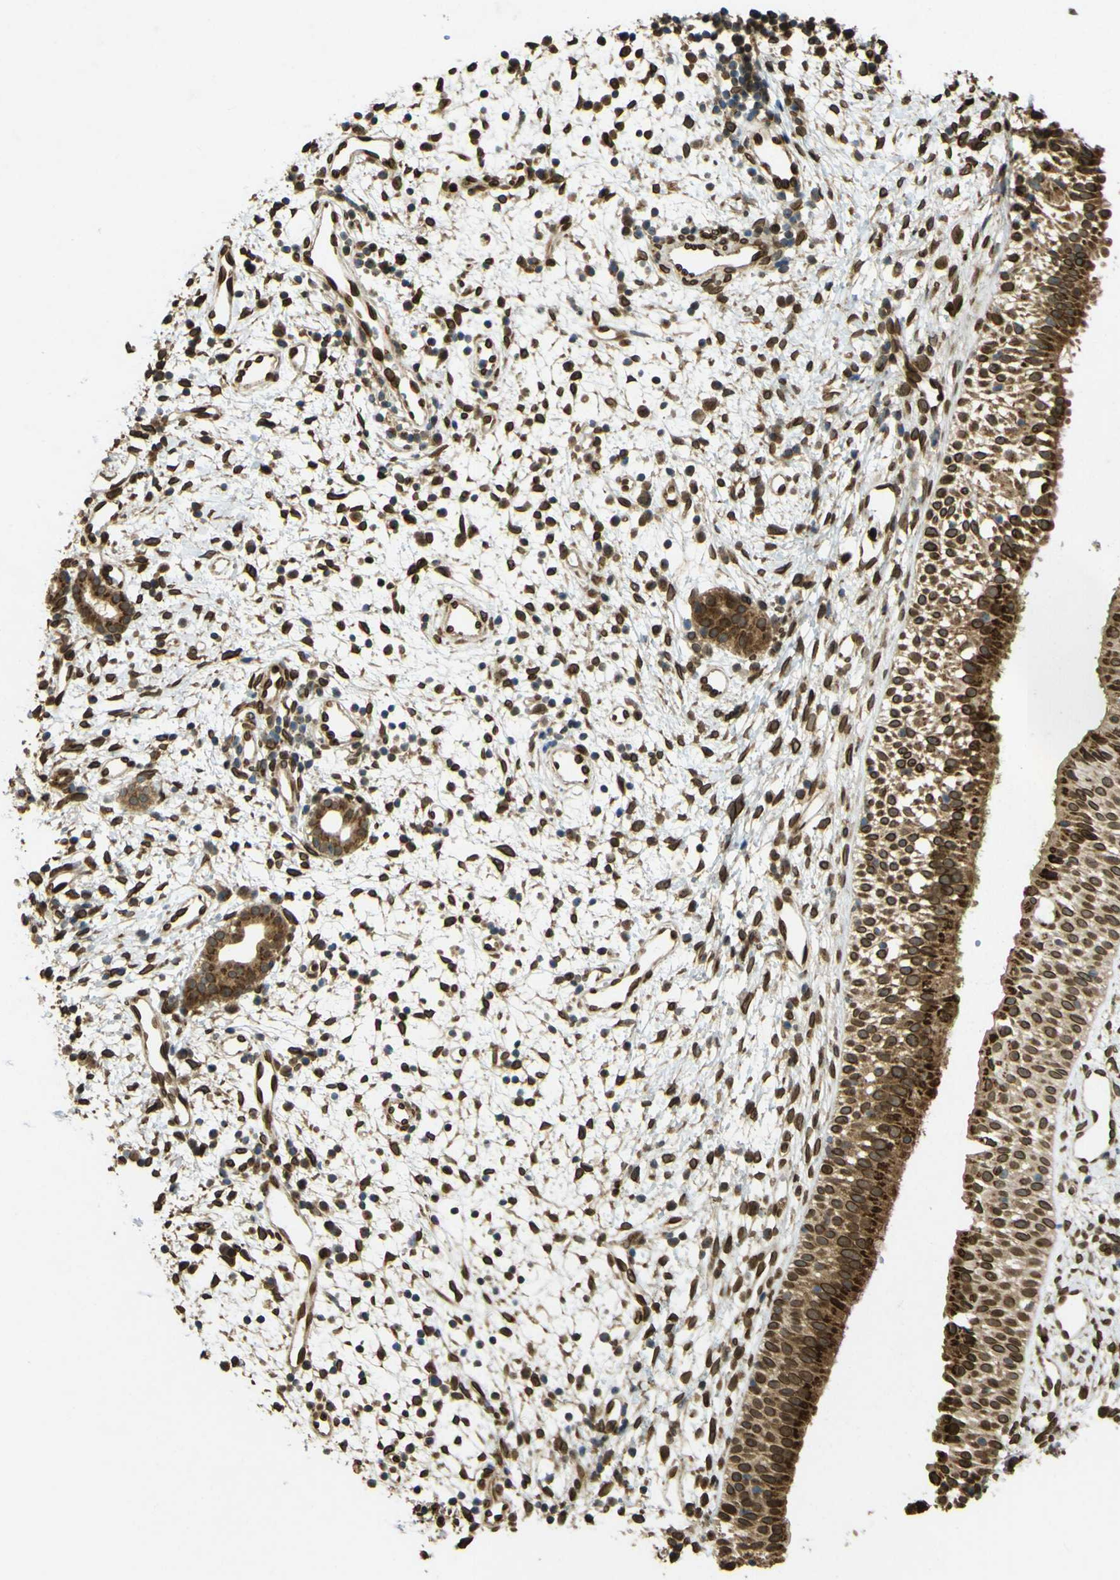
{"staining": {"intensity": "strong", "quantity": ">75%", "location": "cytoplasmic/membranous,nuclear"}, "tissue": "nasopharynx", "cell_type": "Respiratory epithelial cells", "image_type": "normal", "snomed": [{"axis": "morphology", "description": "Normal tissue, NOS"}, {"axis": "topography", "description": "Nasopharynx"}], "caption": "There is high levels of strong cytoplasmic/membranous,nuclear expression in respiratory epithelial cells of benign nasopharynx, as demonstrated by immunohistochemical staining (brown color).", "gene": "GALNT1", "patient": {"sex": "male", "age": 22}}